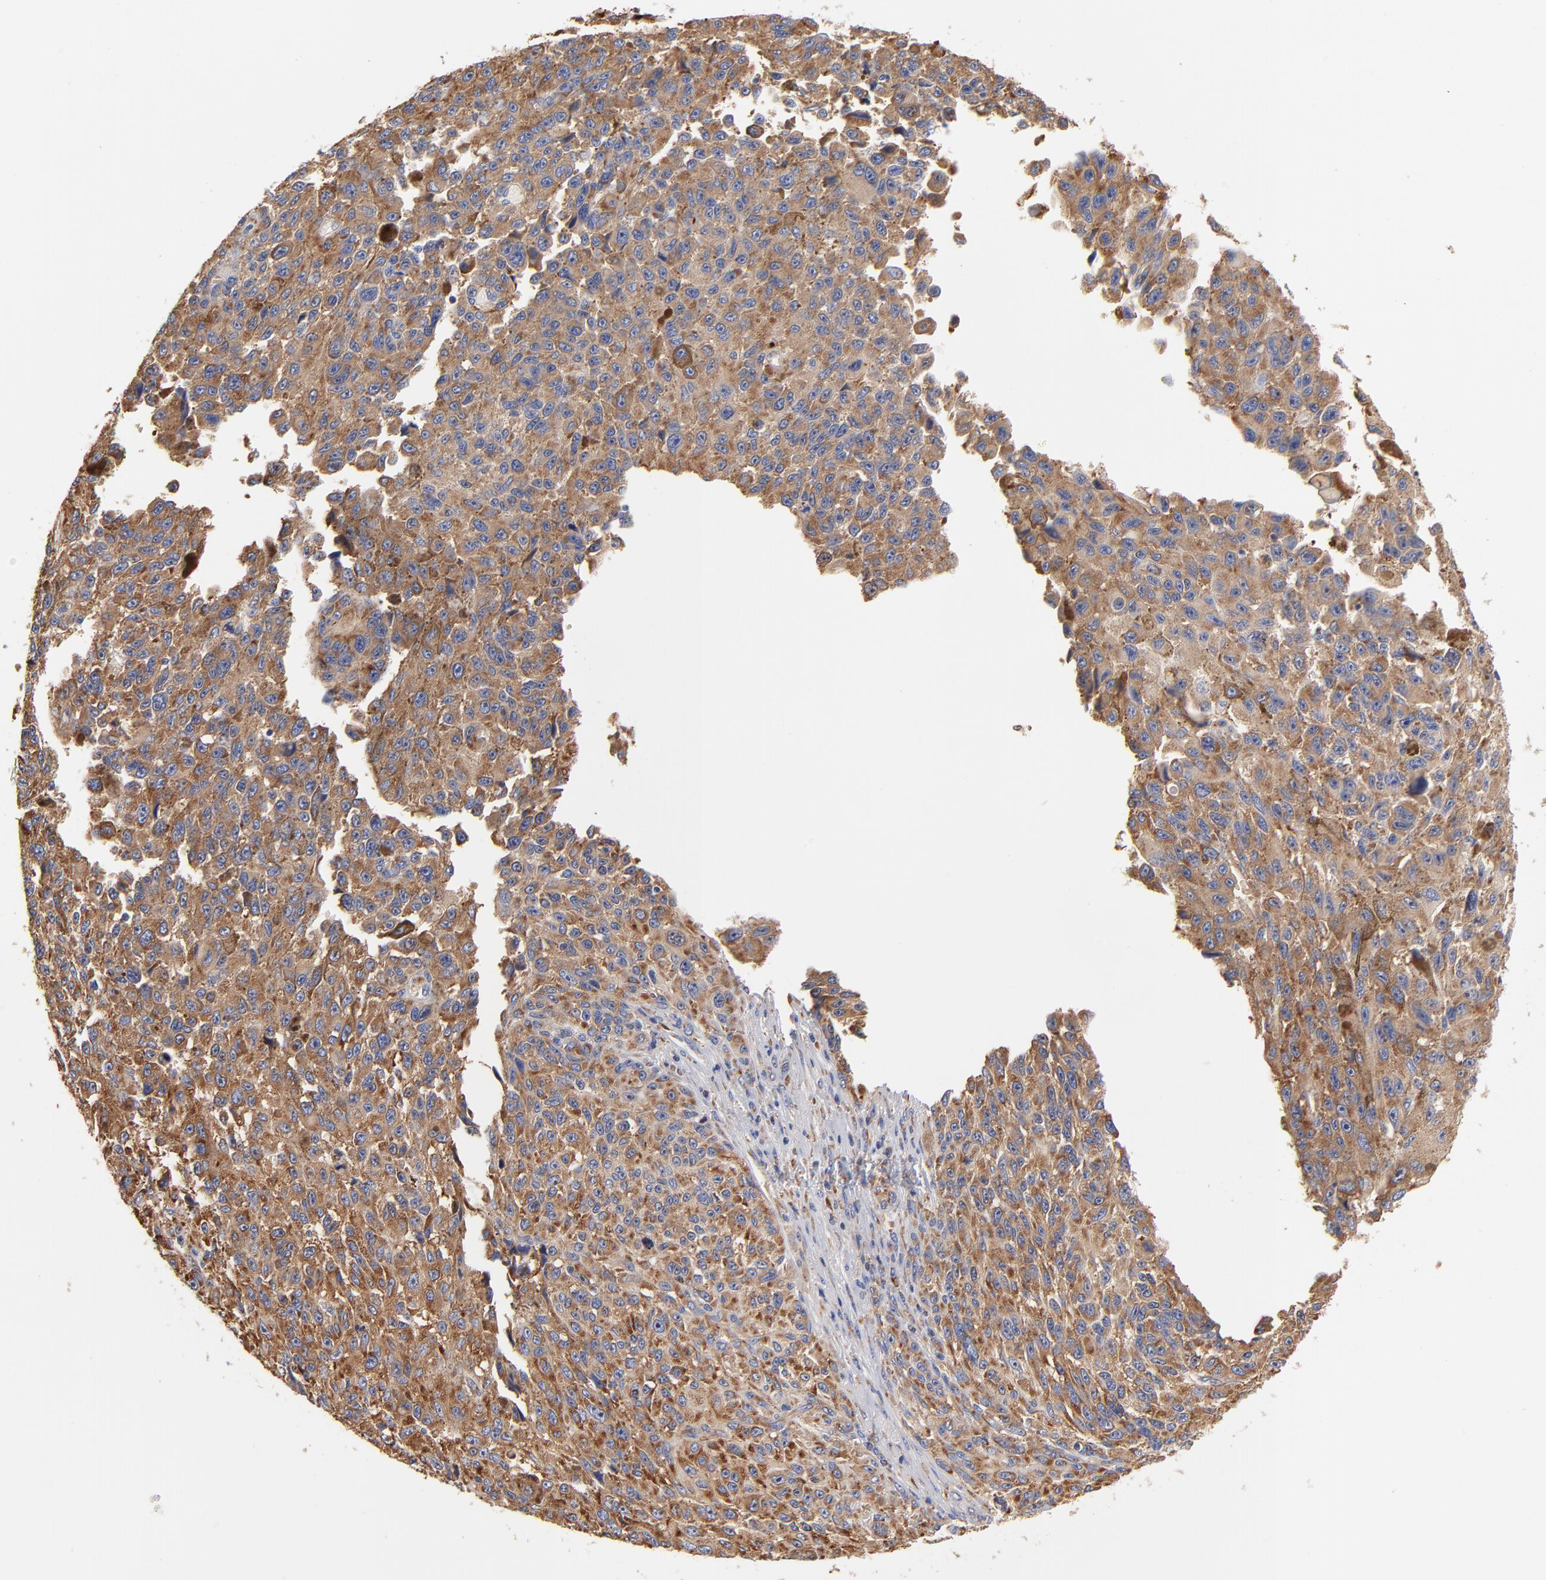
{"staining": {"intensity": "moderate", "quantity": ">75%", "location": "cytoplasmic/membranous"}, "tissue": "melanoma", "cell_type": "Tumor cells", "image_type": "cancer", "snomed": [{"axis": "morphology", "description": "Malignant melanoma, NOS"}, {"axis": "topography", "description": "Skin"}], "caption": "High-magnification brightfield microscopy of melanoma stained with DAB (brown) and counterstained with hematoxylin (blue). tumor cells exhibit moderate cytoplasmic/membranous positivity is seen in approximately>75% of cells.", "gene": "RPL27", "patient": {"sex": "male", "age": 81}}